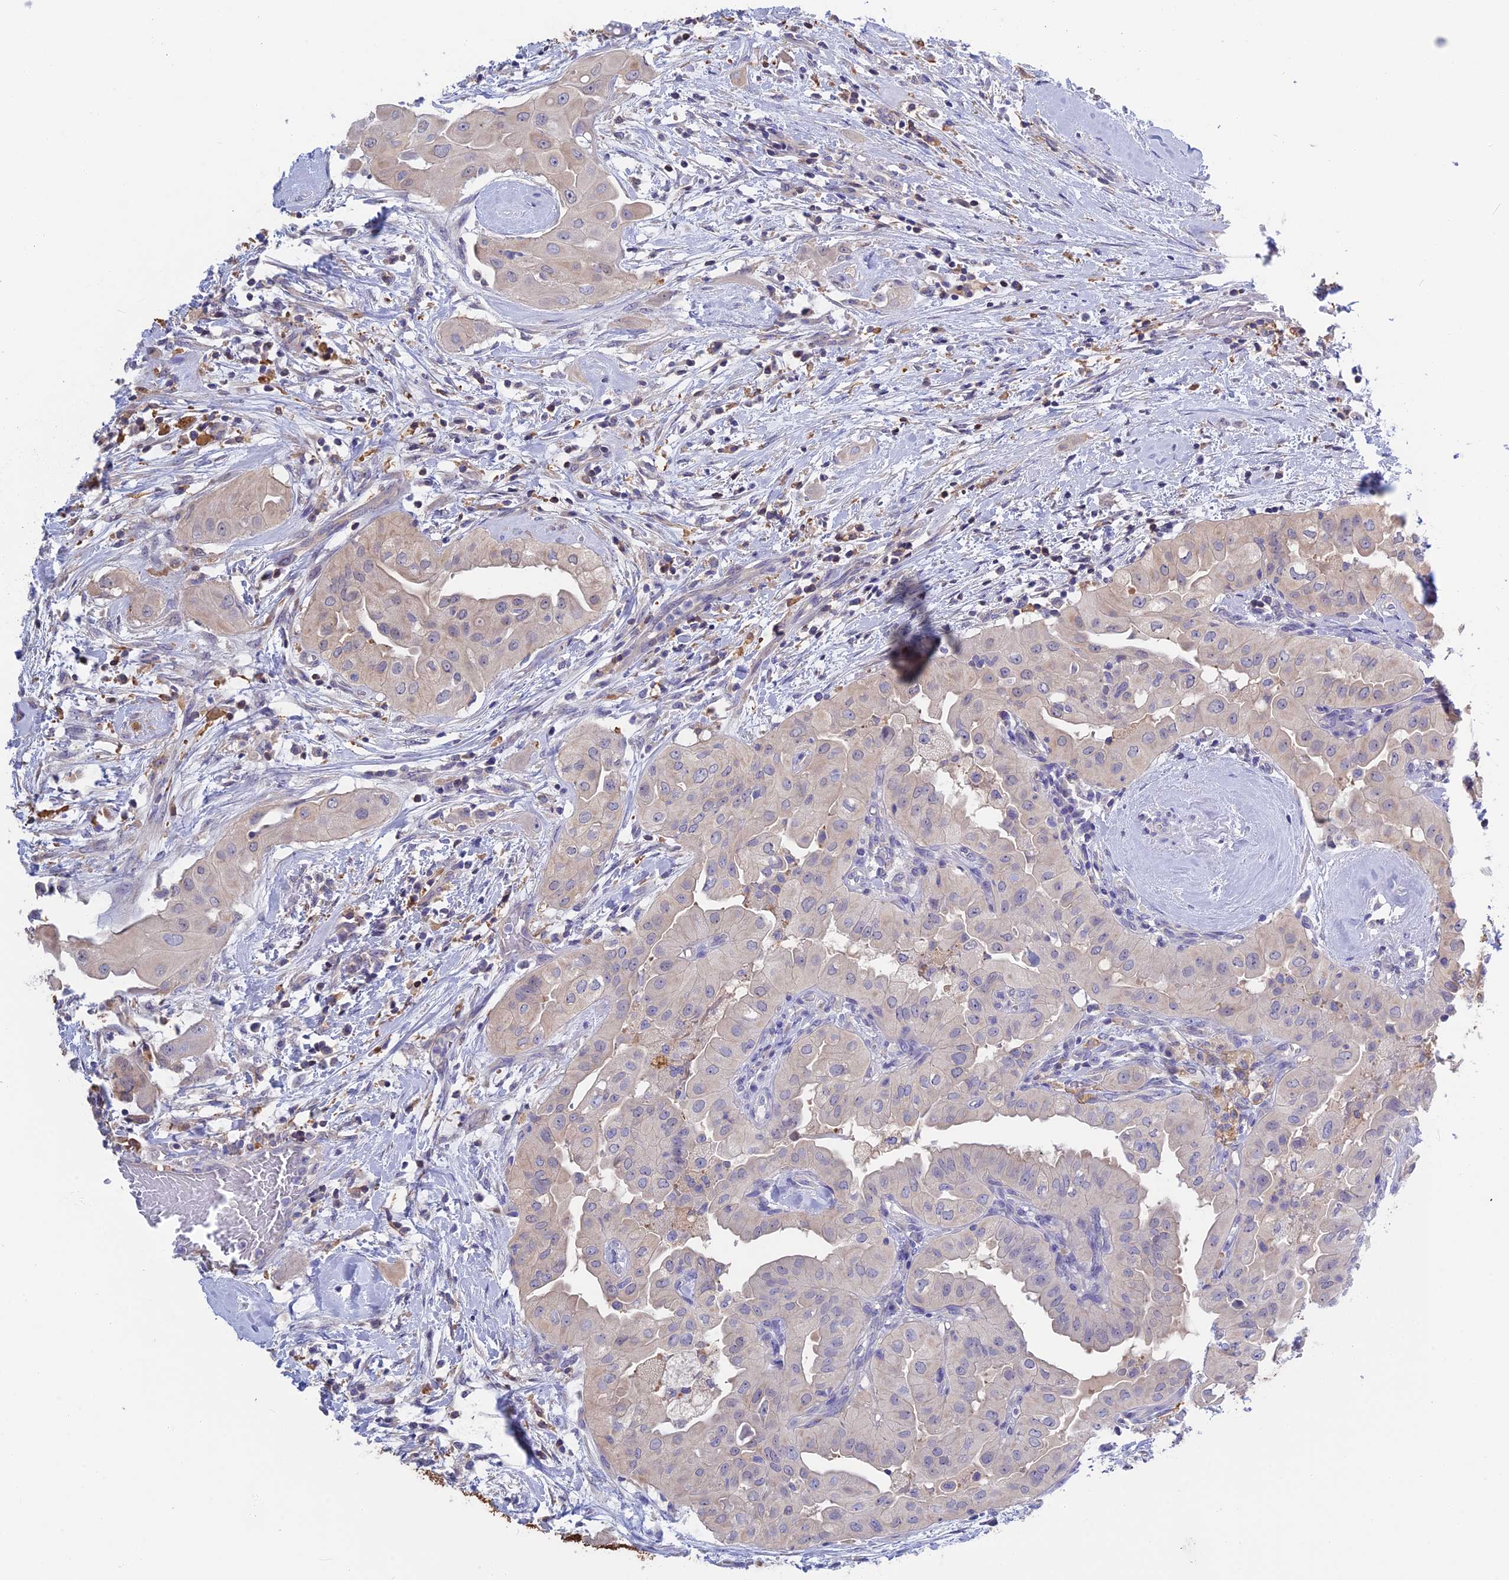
{"staining": {"intensity": "negative", "quantity": "none", "location": "none"}, "tissue": "thyroid cancer", "cell_type": "Tumor cells", "image_type": "cancer", "snomed": [{"axis": "morphology", "description": "Papillary adenocarcinoma, NOS"}, {"axis": "topography", "description": "Thyroid gland"}], "caption": "Thyroid cancer was stained to show a protein in brown. There is no significant staining in tumor cells.", "gene": "SNAP91", "patient": {"sex": "female", "age": 59}}